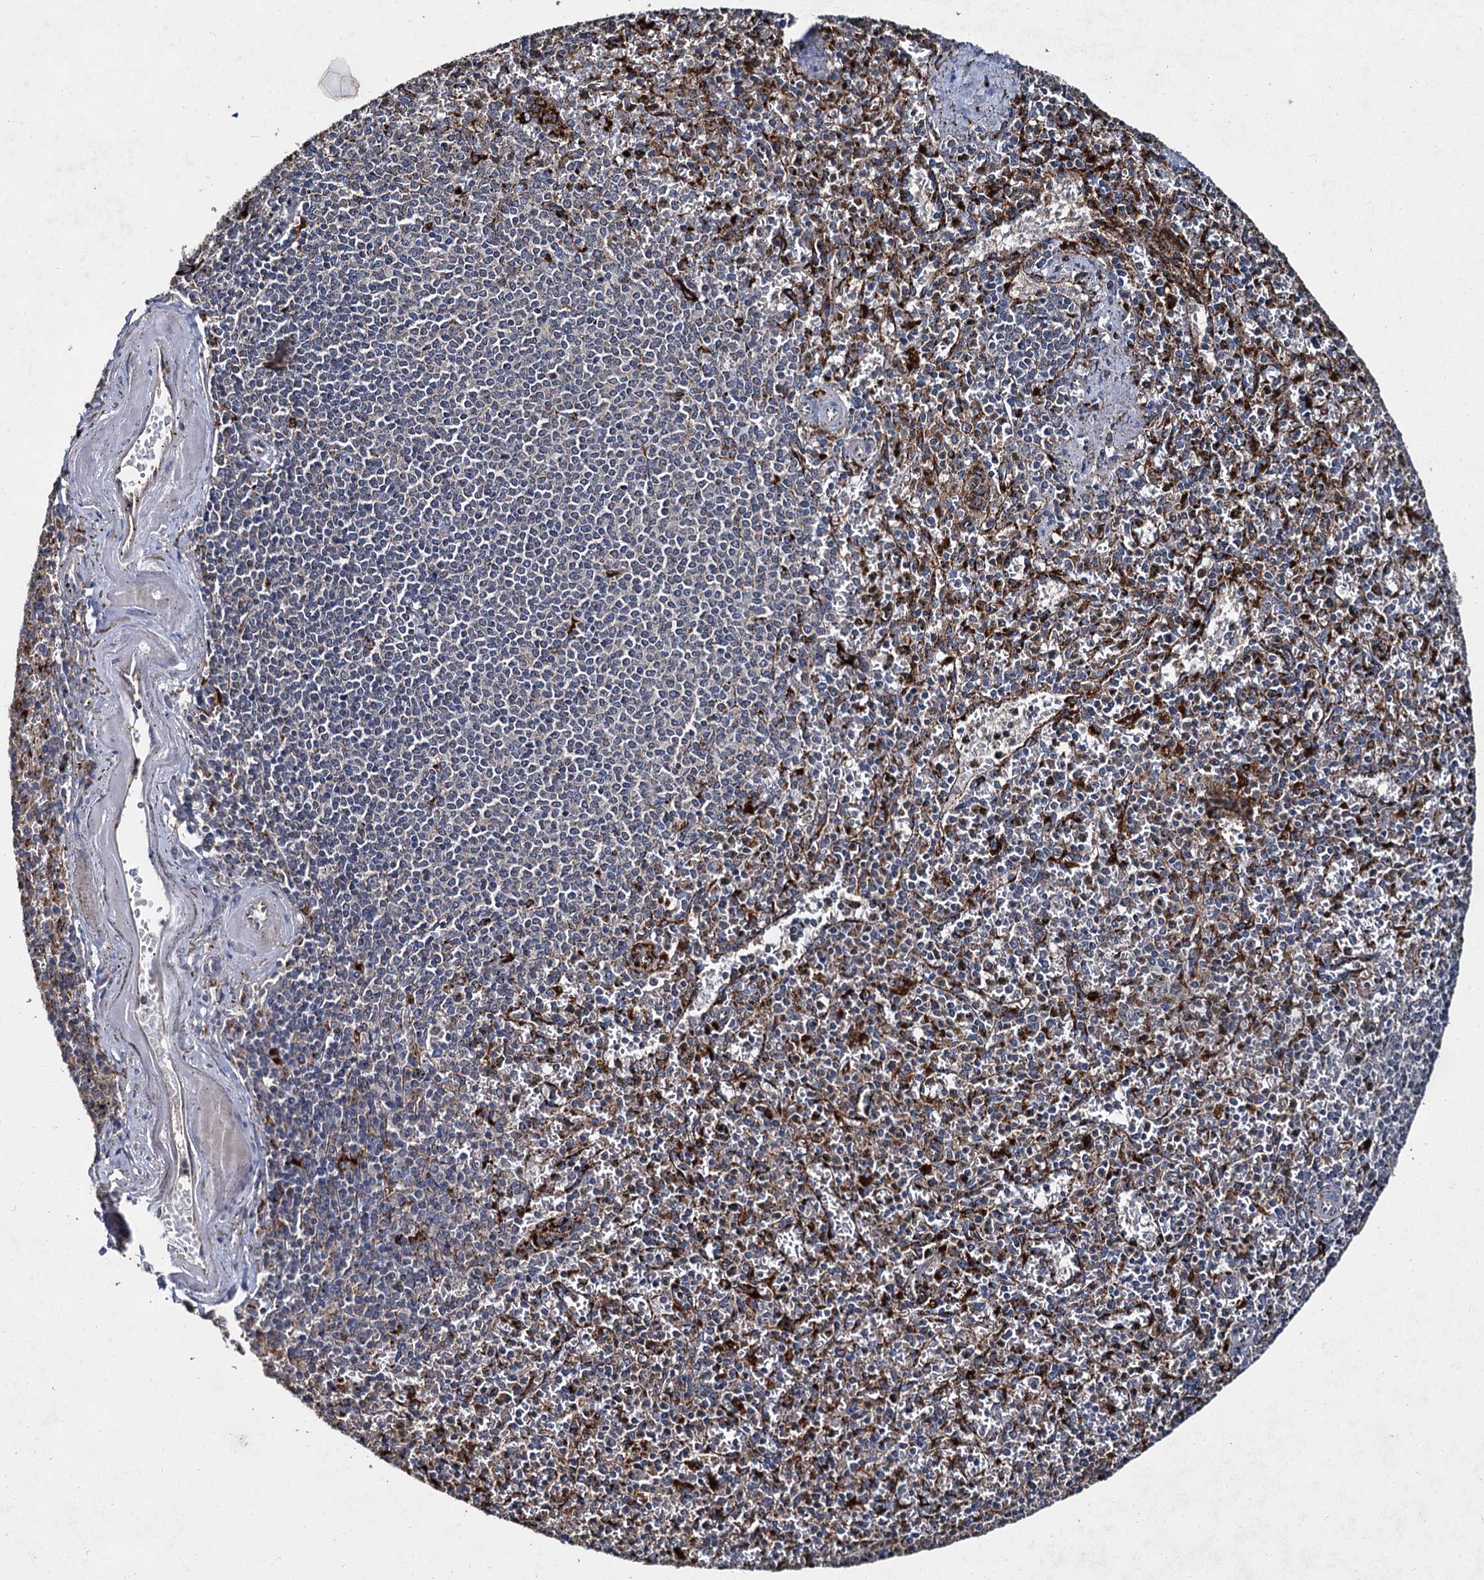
{"staining": {"intensity": "strong", "quantity": "25%-75%", "location": "cytoplasmic/membranous"}, "tissue": "spleen", "cell_type": "Cells in red pulp", "image_type": "normal", "snomed": [{"axis": "morphology", "description": "Normal tissue, NOS"}, {"axis": "topography", "description": "Spleen"}], "caption": "An immunohistochemistry (IHC) photomicrograph of benign tissue is shown. Protein staining in brown shows strong cytoplasmic/membranous positivity in spleen within cells in red pulp.", "gene": "GBA1", "patient": {"sex": "male", "age": 72}}